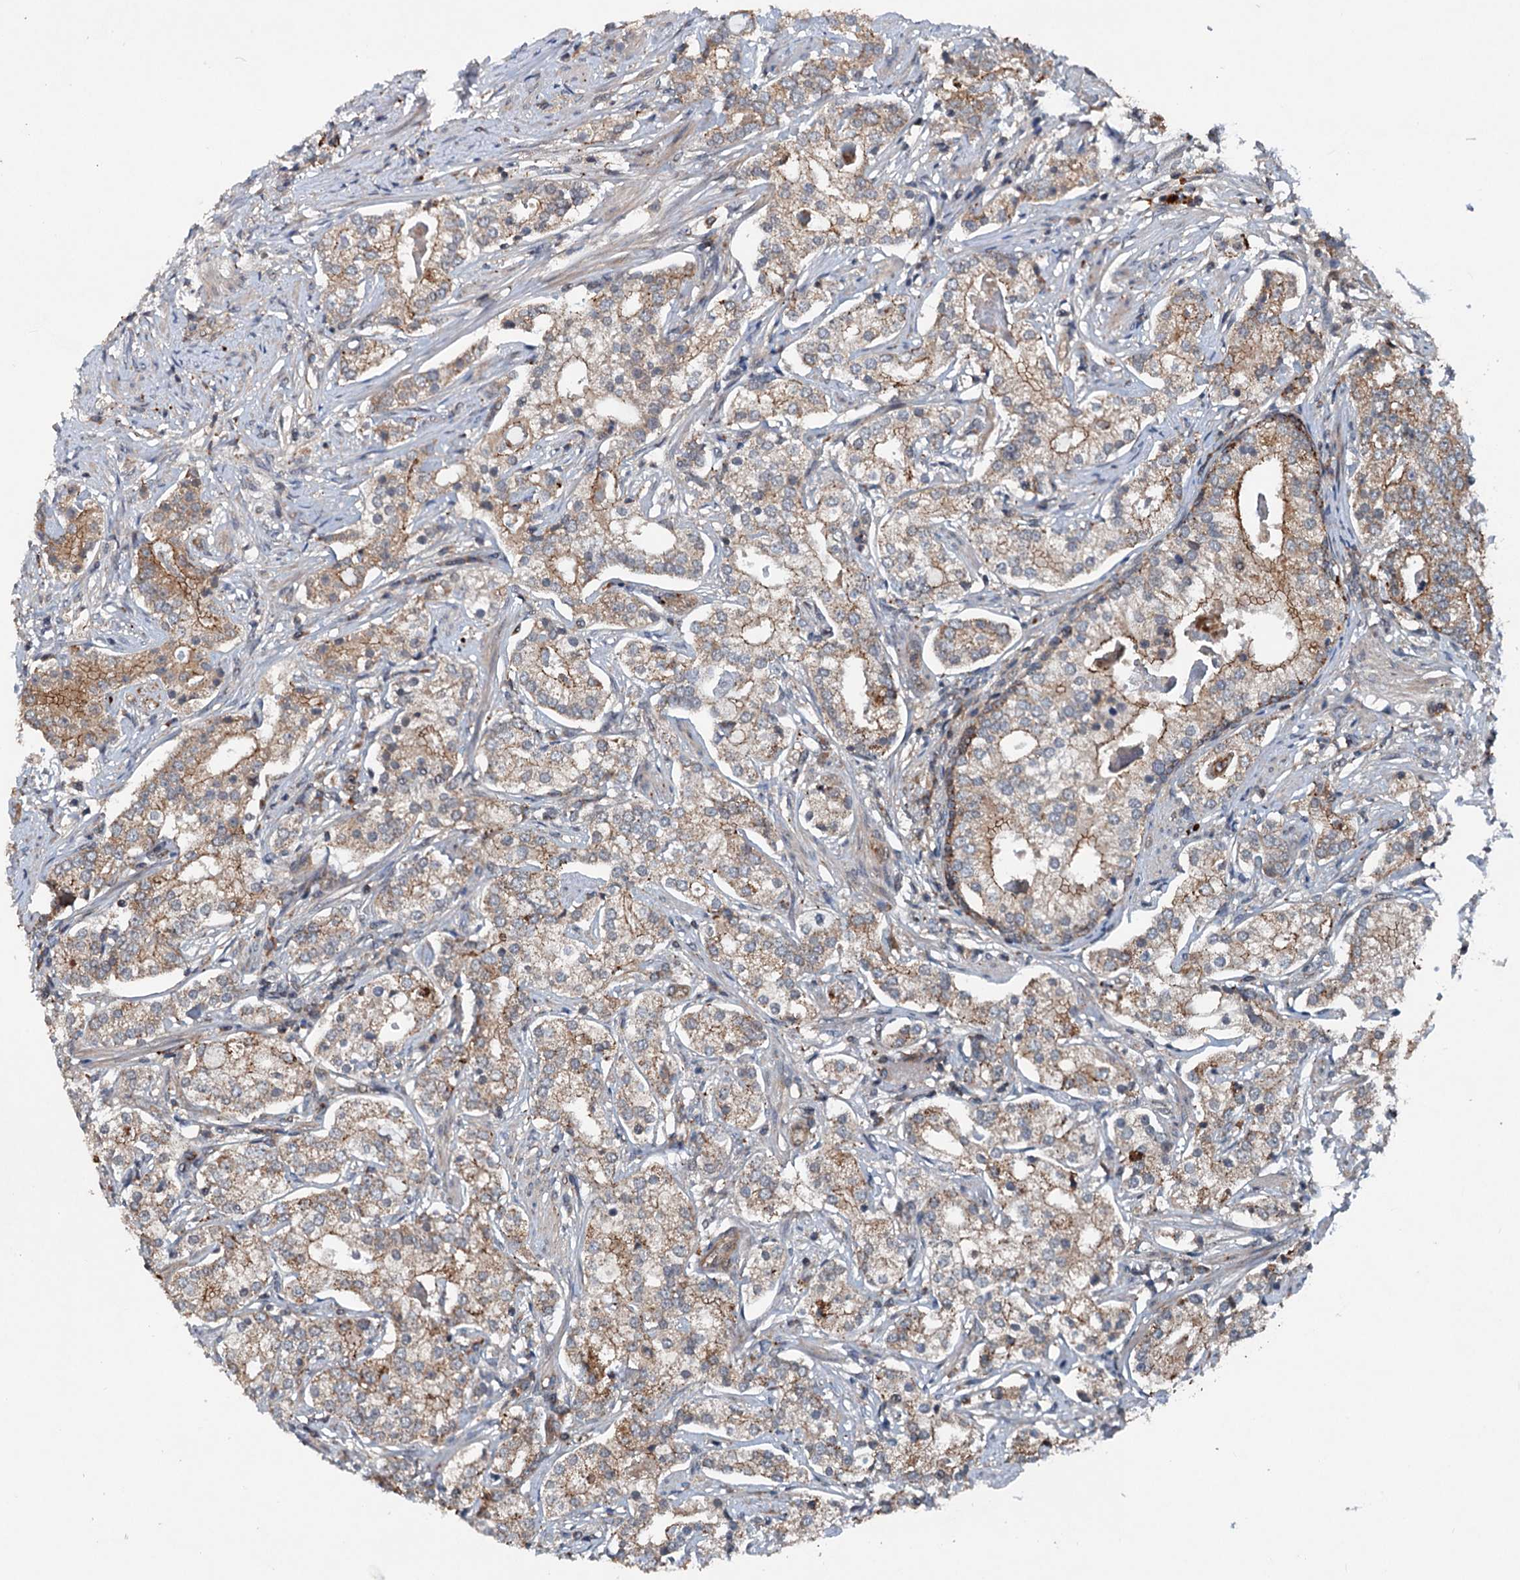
{"staining": {"intensity": "strong", "quantity": "25%-75%", "location": "cytoplasmic/membranous"}, "tissue": "prostate cancer", "cell_type": "Tumor cells", "image_type": "cancer", "snomed": [{"axis": "morphology", "description": "Adenocarcinoma, High grade"}, {"axis": "topography", "description": "Prostate"}], "caption": "DAB (3,3'-diaminobenzidine) immunohistochemical staining of prostate adenocarcinoma (high-grade) shows strong cytoplasmic/membranous protein expression in approximately 25%-75% of tumor cells.", "gene": "N4BP2L2", "patient": {"sex": "male", "age": 69}}